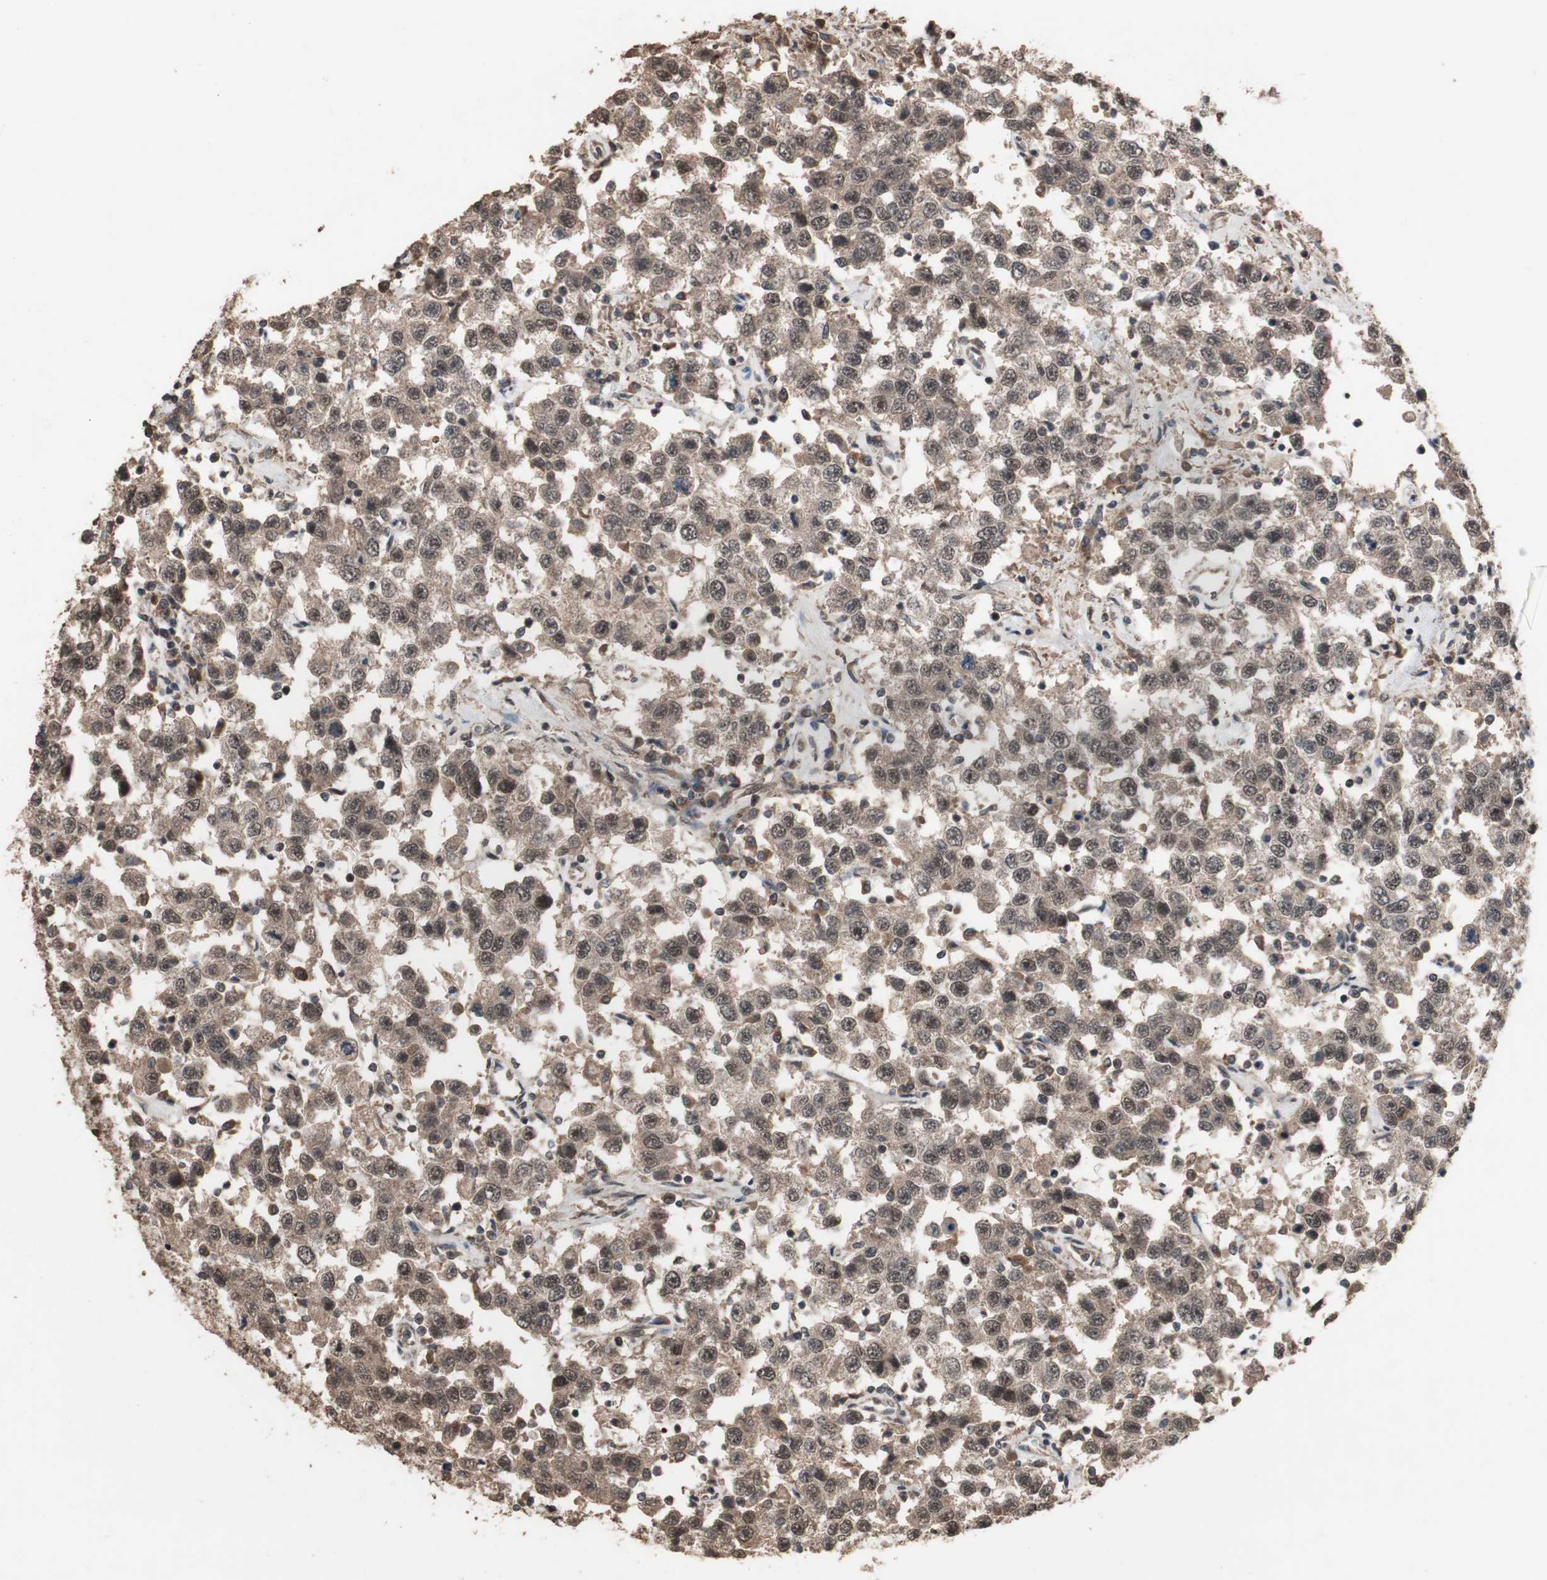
{"staining": {"intensity": "moderate", "quantity": ">75%", "location": "cytoplasmic/membranous,nuclear"}, "tissue": "testis cancer", "cell_type": "Tumor cells", "image_type": "cancer", "snomed": [{"axis": "morphology", "description": "Seminoma, NOS"}, {"axis": "topography", "description": "Testis"}], "caption": "This is a histology image of immunohistochemistry staining of seminoma (testis), which shows moderate staining in the cytoplasmic/membranous and nuclear of tumor cells.", "gene": "KANSL1", "patient": {"sex": "male", "age": 41}}